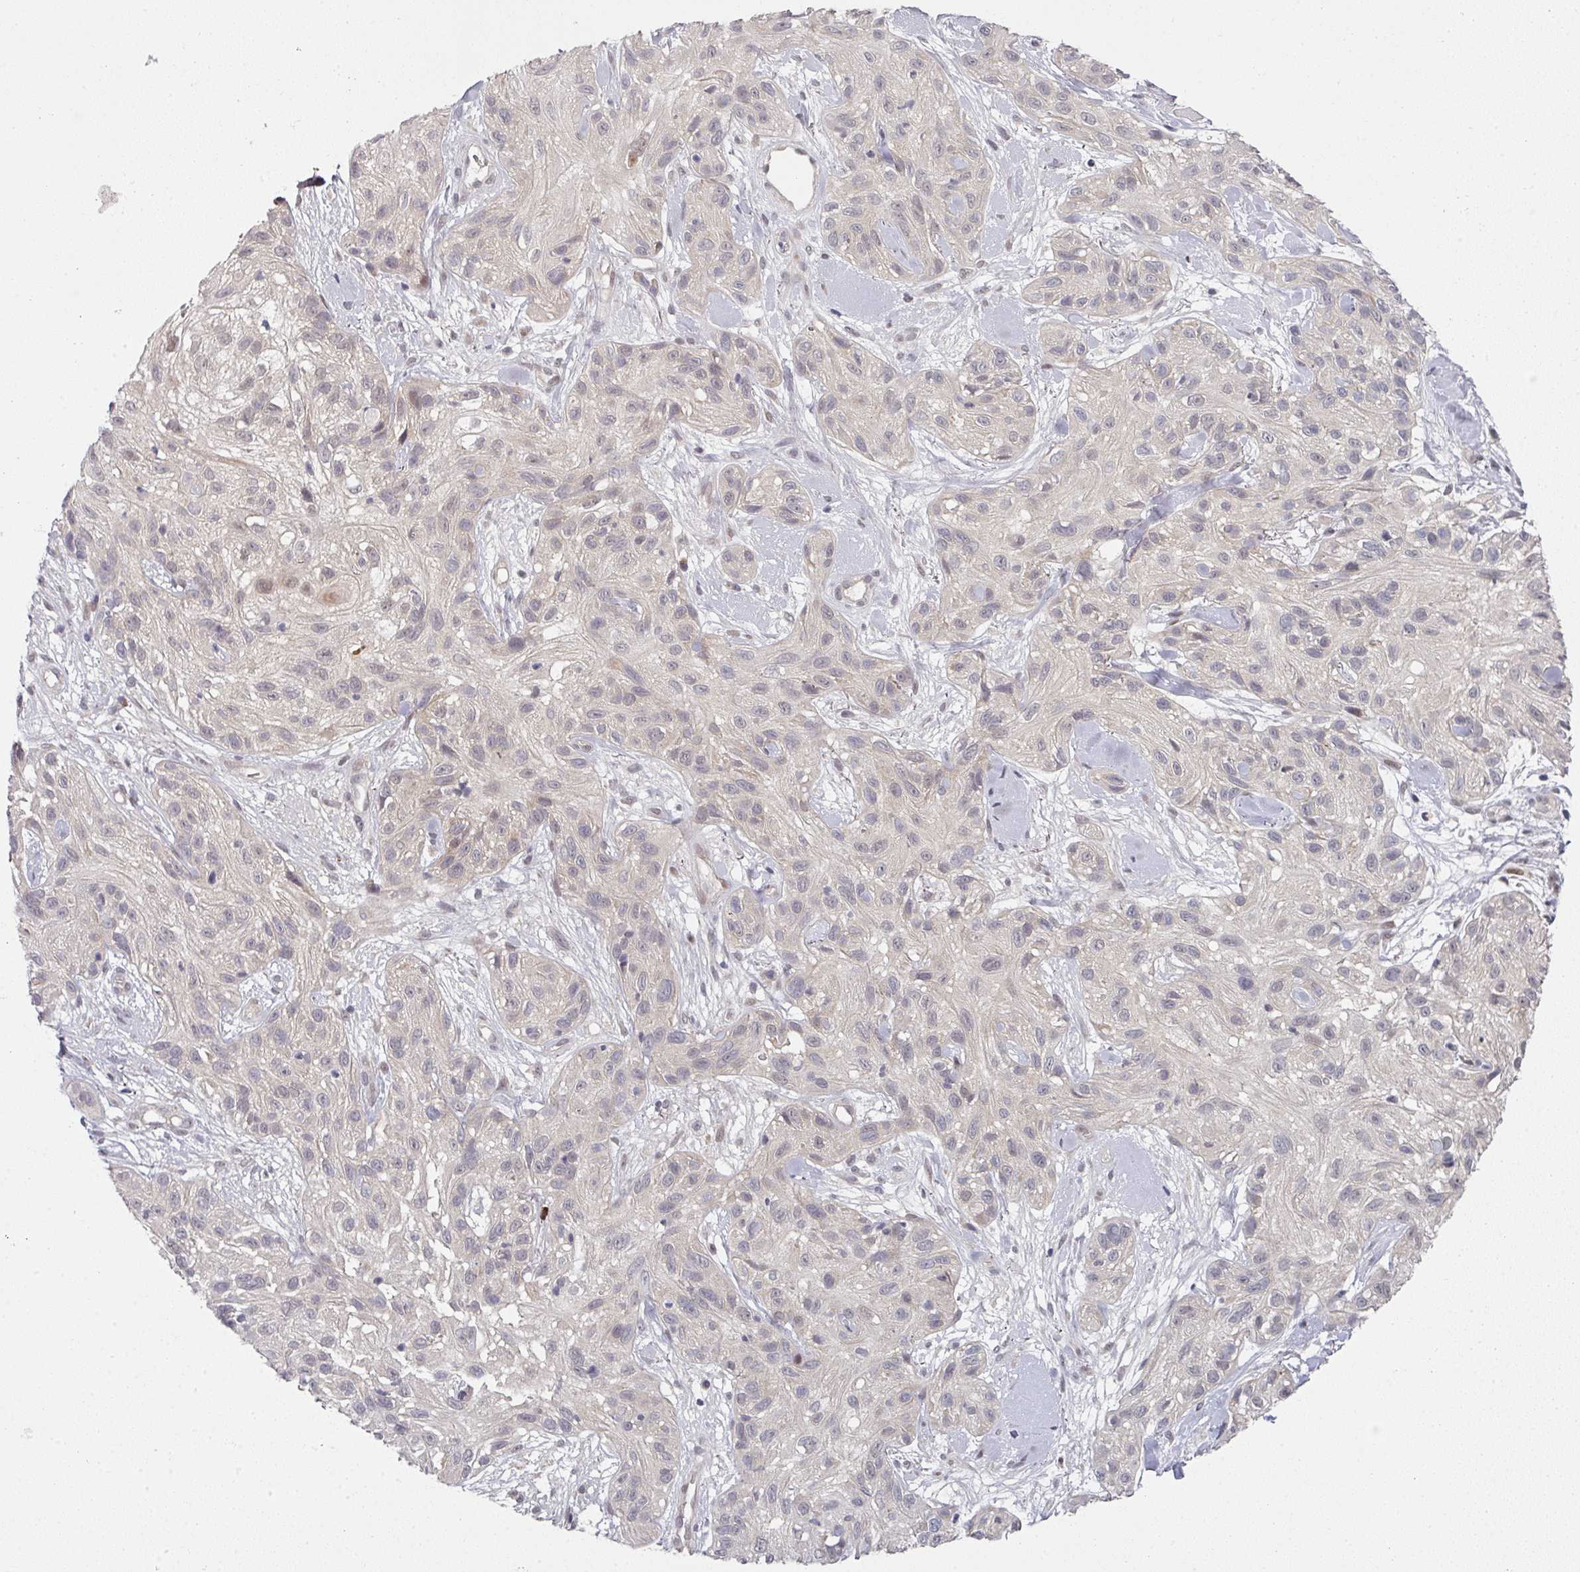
{"staining": {"intensity": "negative", "quantity": "none", "location": "none"}, "tissue": "skin cancer", "cell_type": "Tumor cells", "image_type": "cancer", "snomed": [{"axis": "morphology", "description": "Squamous cell carcinoma, NOS"}, {"axis": "topography", "description": "Skin"}], "caption": "A micrograph of squamous cell carcinoma (skin) stained for a protein shows no brown staining in tumor cells. Brightfield microscopy of IHC stained with DAB (brown) and hematoxylin (blue), captured at high magnification.", "gene": "TMCC1", "patient": {"sex": "male", "age": 82}}